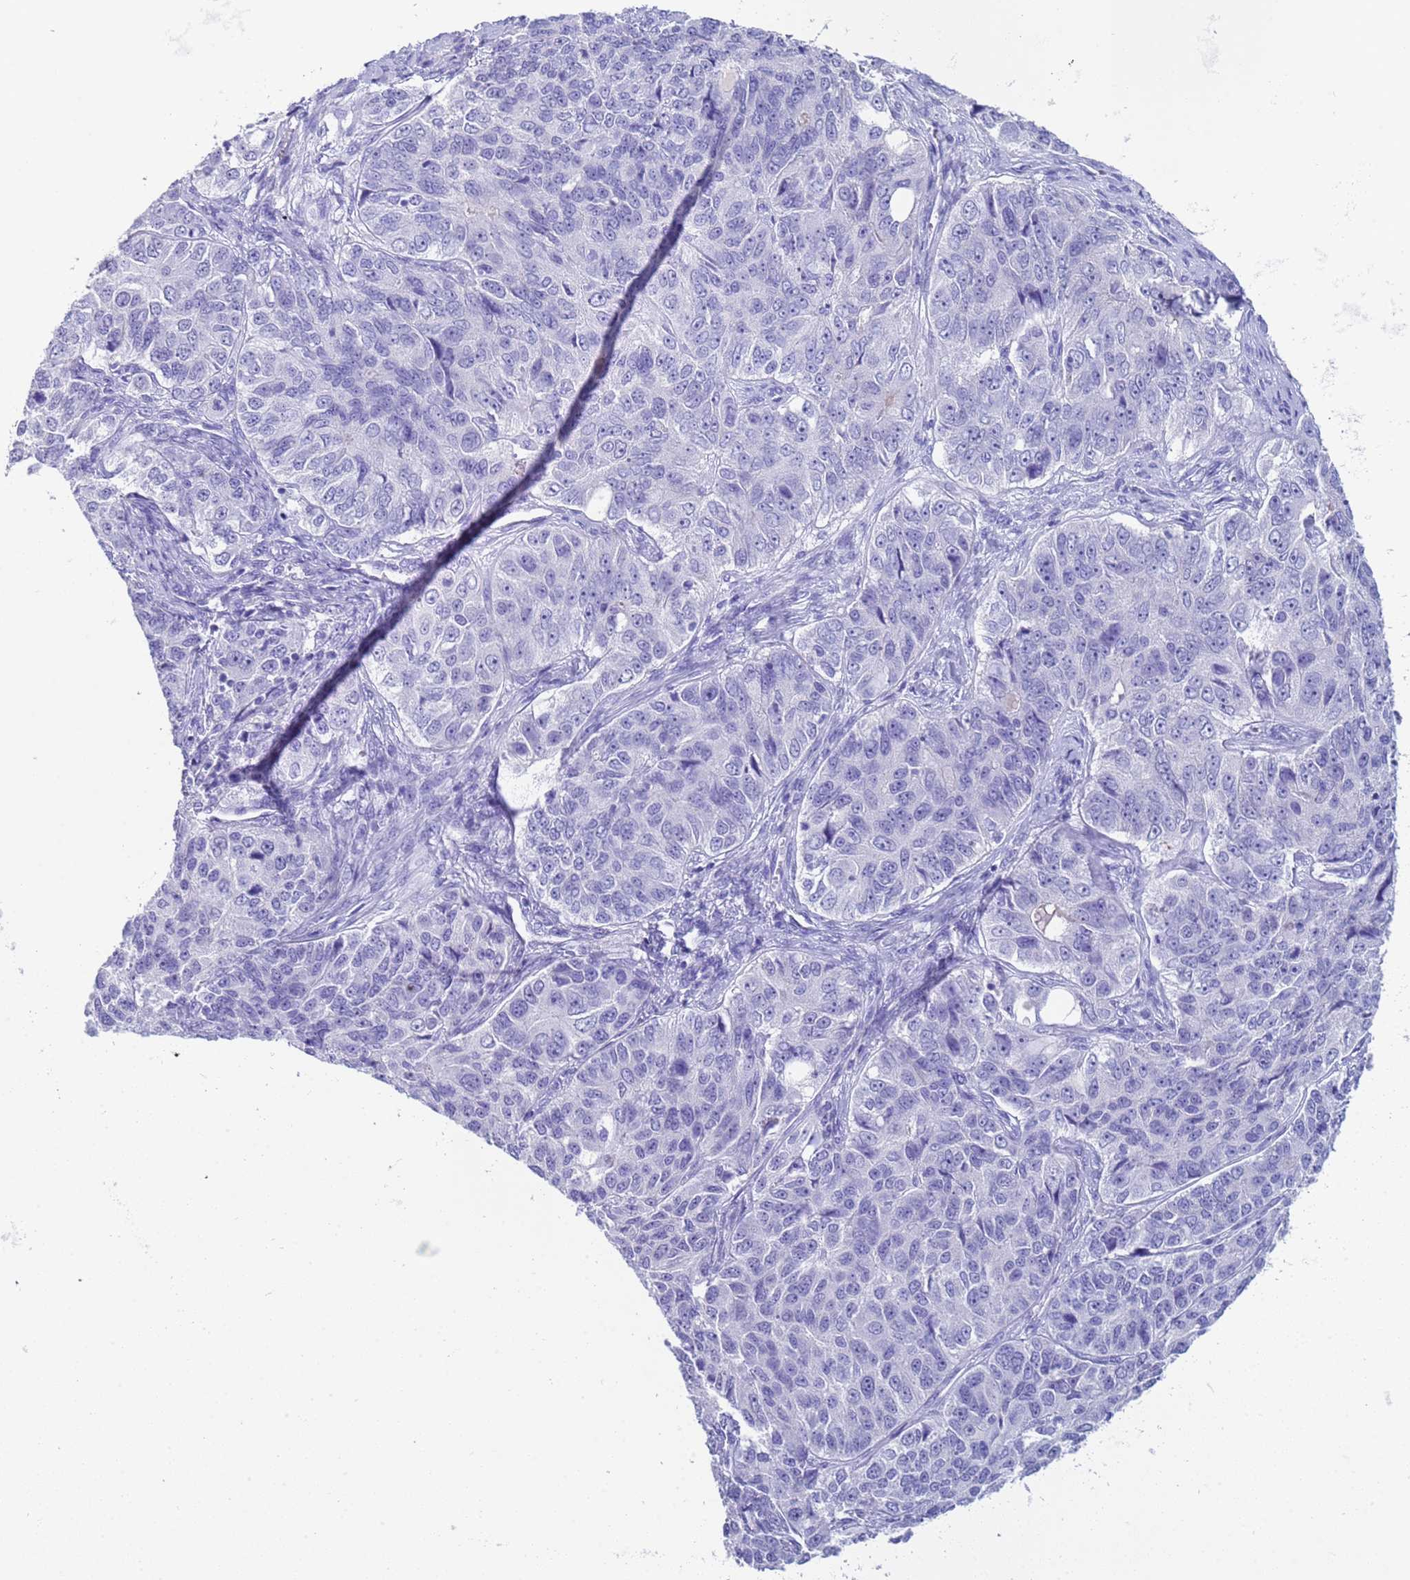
{"staining": {"intensity": "negative", "quantity": "none", "location": "none"}, "tissue": "ovarian cancer", "cell_type": "Tumor cells", "image_type": "cancer", "snomed": [{"axis": "morphology", "description": "Carcinoma, endometroid"}, {"axis": "topography", "description": "Ovary"}], "caption": "Ovarian cancer was stained to show a protein in brown. There is no significant positivity in tumor cells.", "gene": "CKM", "patient": {"sex": "female", "age": 51}}